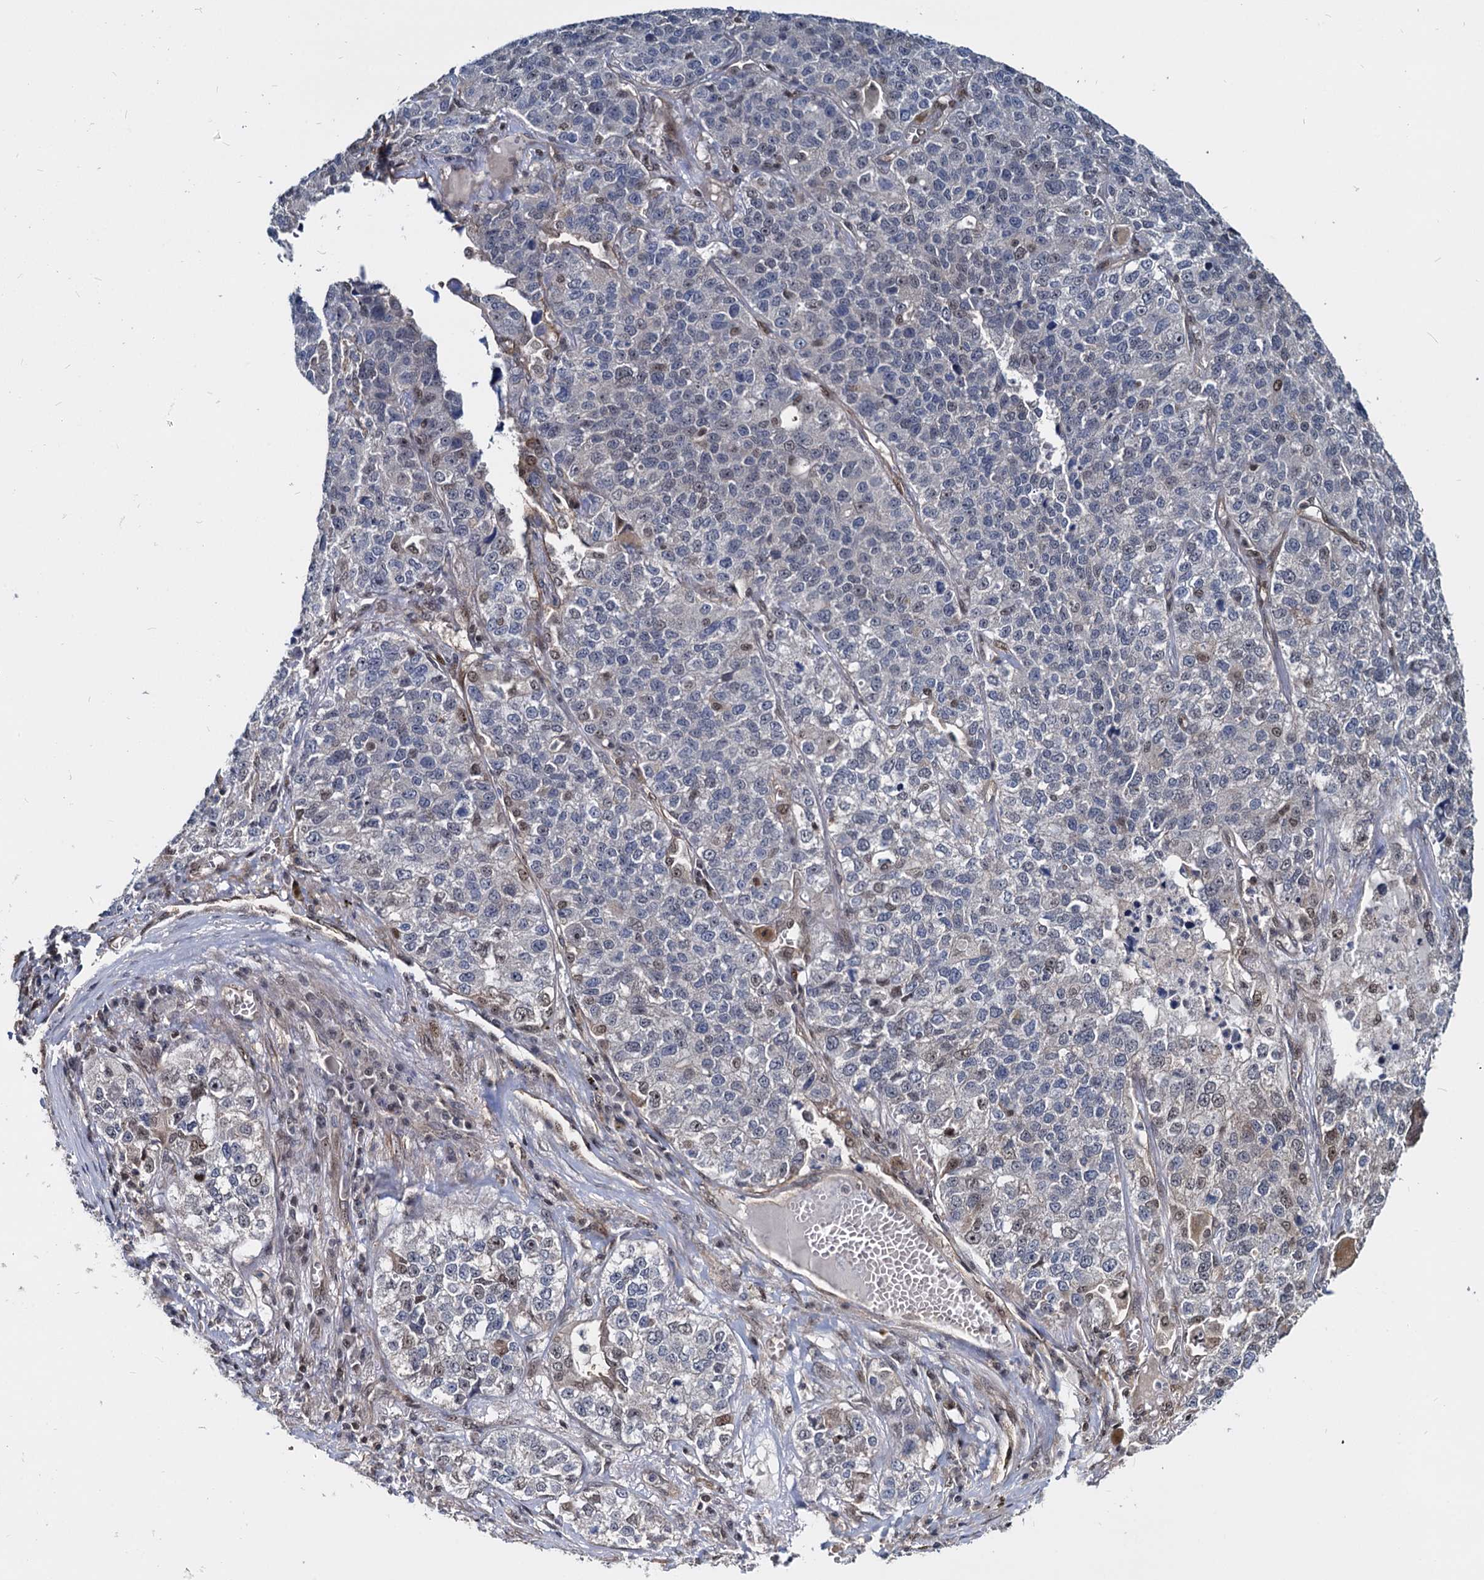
{"staining": {"intensity": "weak", "quantity": "25%-75%", "location": "nuclear"}, "tissue": "lung cancer", "cell_type": "Tumor cells", "image_type": "cancer", "snomed": [{"axis": "morphology", "description": "Adenocarcinoma, NOS"}, {"axis": "topography", "description": "Lung"}], "caption": "Lung adenocarcinoma stained with a brown dye exhibits weak nuclear positive positivity in approximately 25%-75% of tumor cells.", "gene": "UBLCP1", "patient": {"sex": "male", "age": 49}}